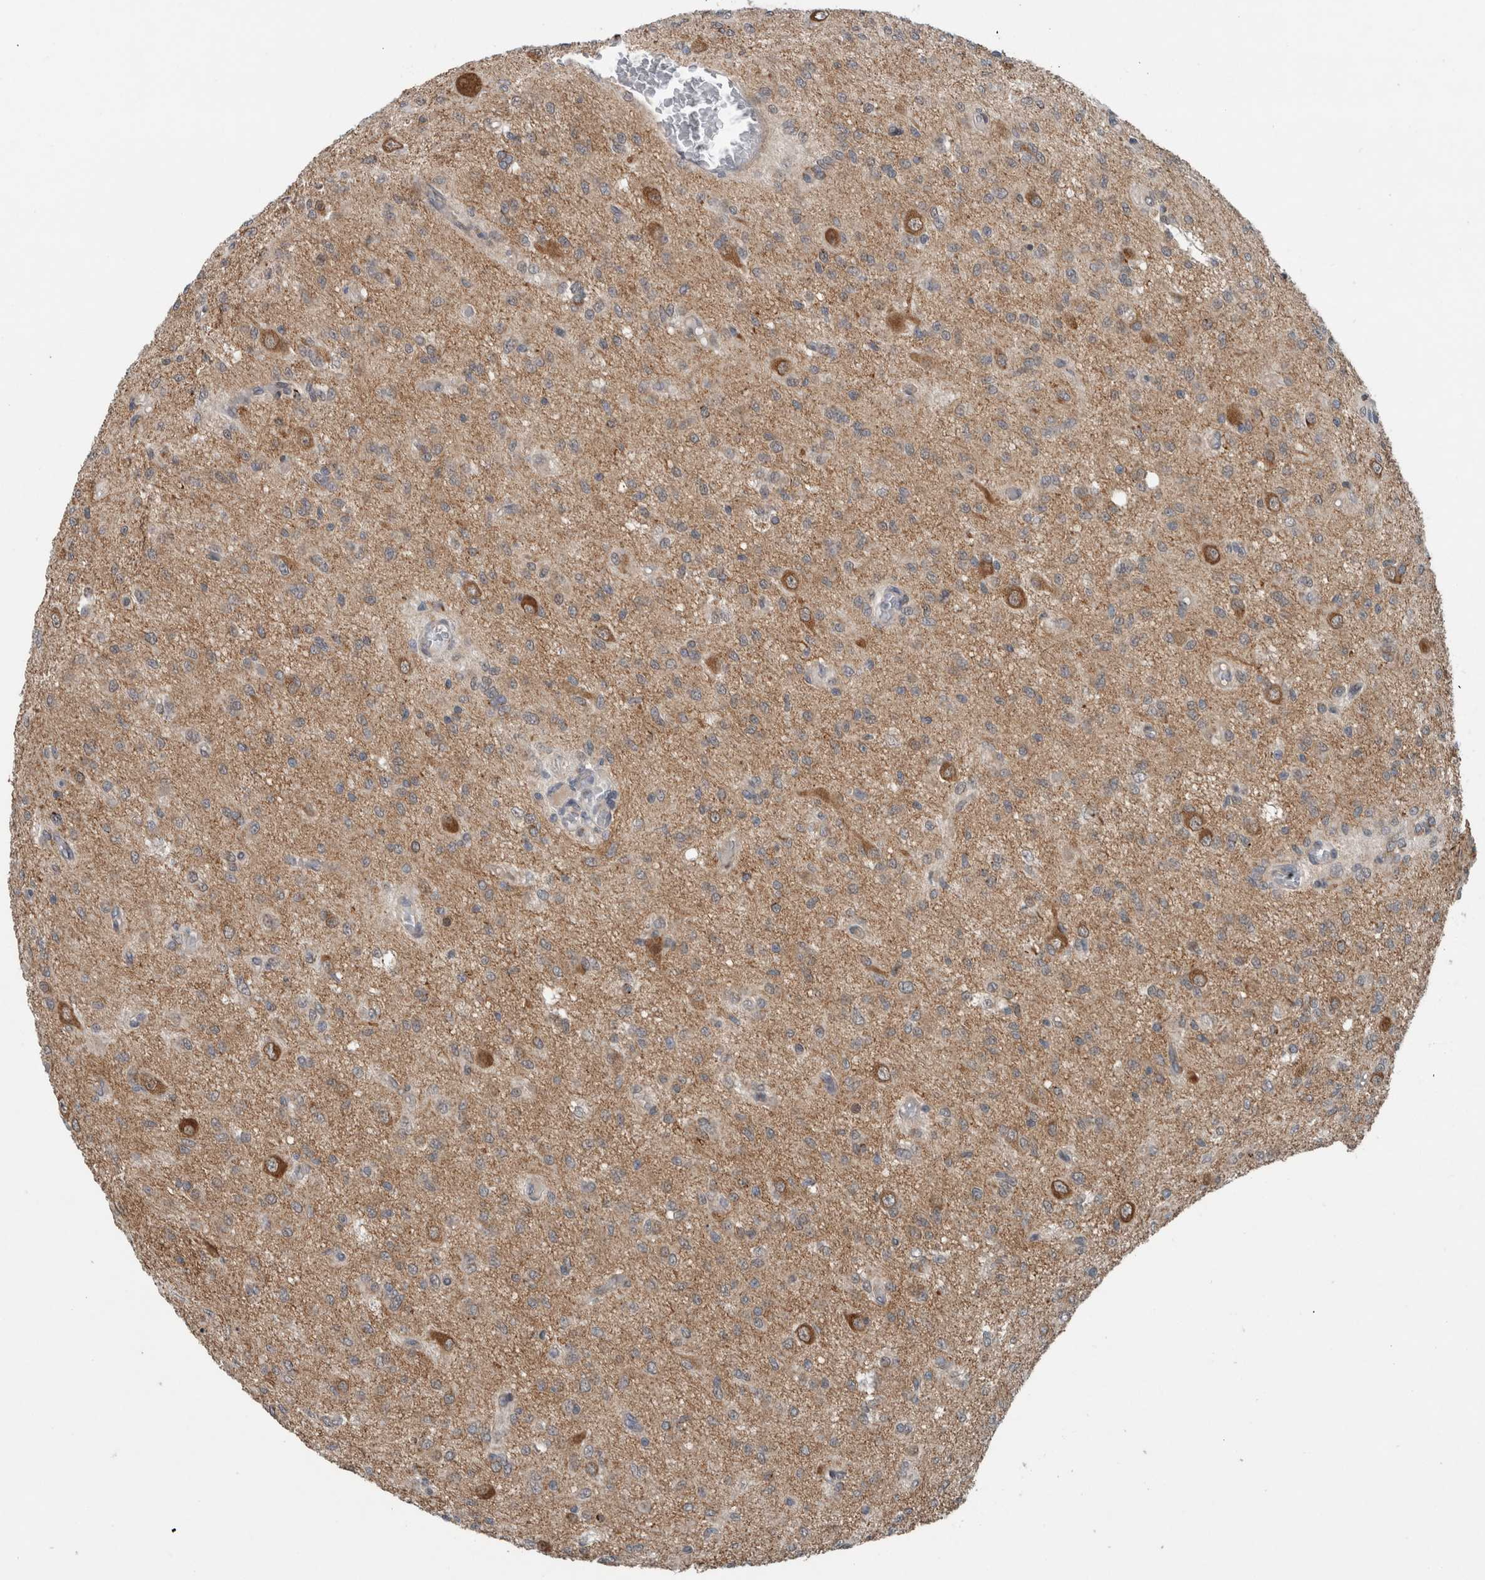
{"staining": {"intensity": "weak", "quantity": ">75%", "location": "cytoplasmic/membranous"}, "tissue": "glioma", "cell_type": "Tumor cells", "image_type": "cancer", "snomed": [{"axis": "morphology", "description": "Glioma, malignant, High grade"}, {"axis": "topography", "description": "Brain"}], "caption": "High-power microscopy captured an IHC image of glioma, revealing weak cytoplasmic/membranous expression in approximately >75% of tumor cells. The protein of interest is stained brown, and the nuclei are stained in blue (DAB IHC with brightfield microscopy, high magnification).", "gene": "GBA2", "patient": {"sex": "female", "age": 59}}